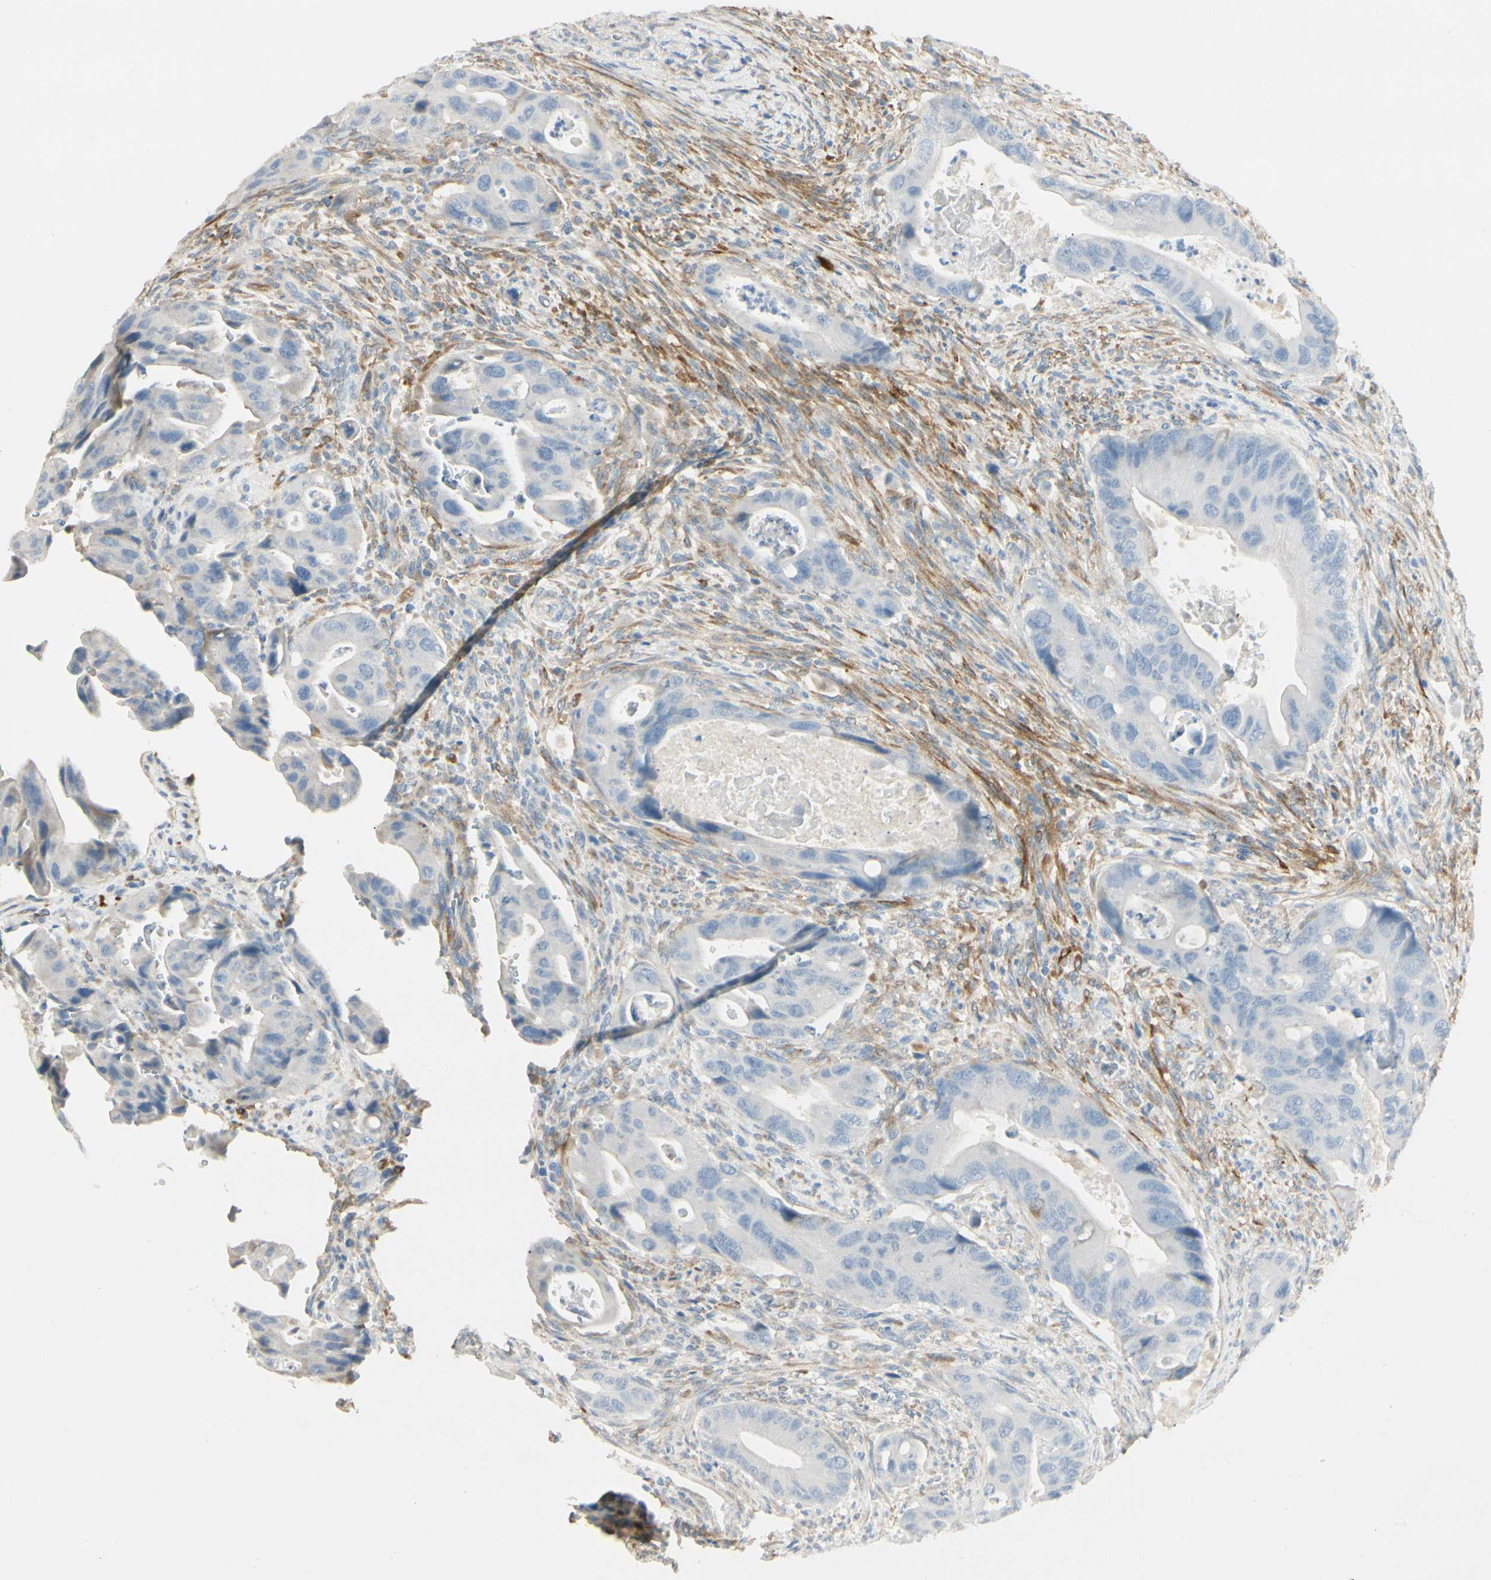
{"staining": {"intensity": "negative", "quantity": "none", "location": "none"}, "tissue": "colorectal cancer", "cell_type": "Tumor cells", "image_type": "cancer", "snomed": [{"axis": "morphology", "description": "Adenocarcinoma, NOS"}, {"axis": "topography", "description": "Rectum"}], "caption": "There is no significant staining in tumor cells of colorectal adenocarcinoma.", "gene": "AMPH", "patient": {"sex": "female", "age": 57}}